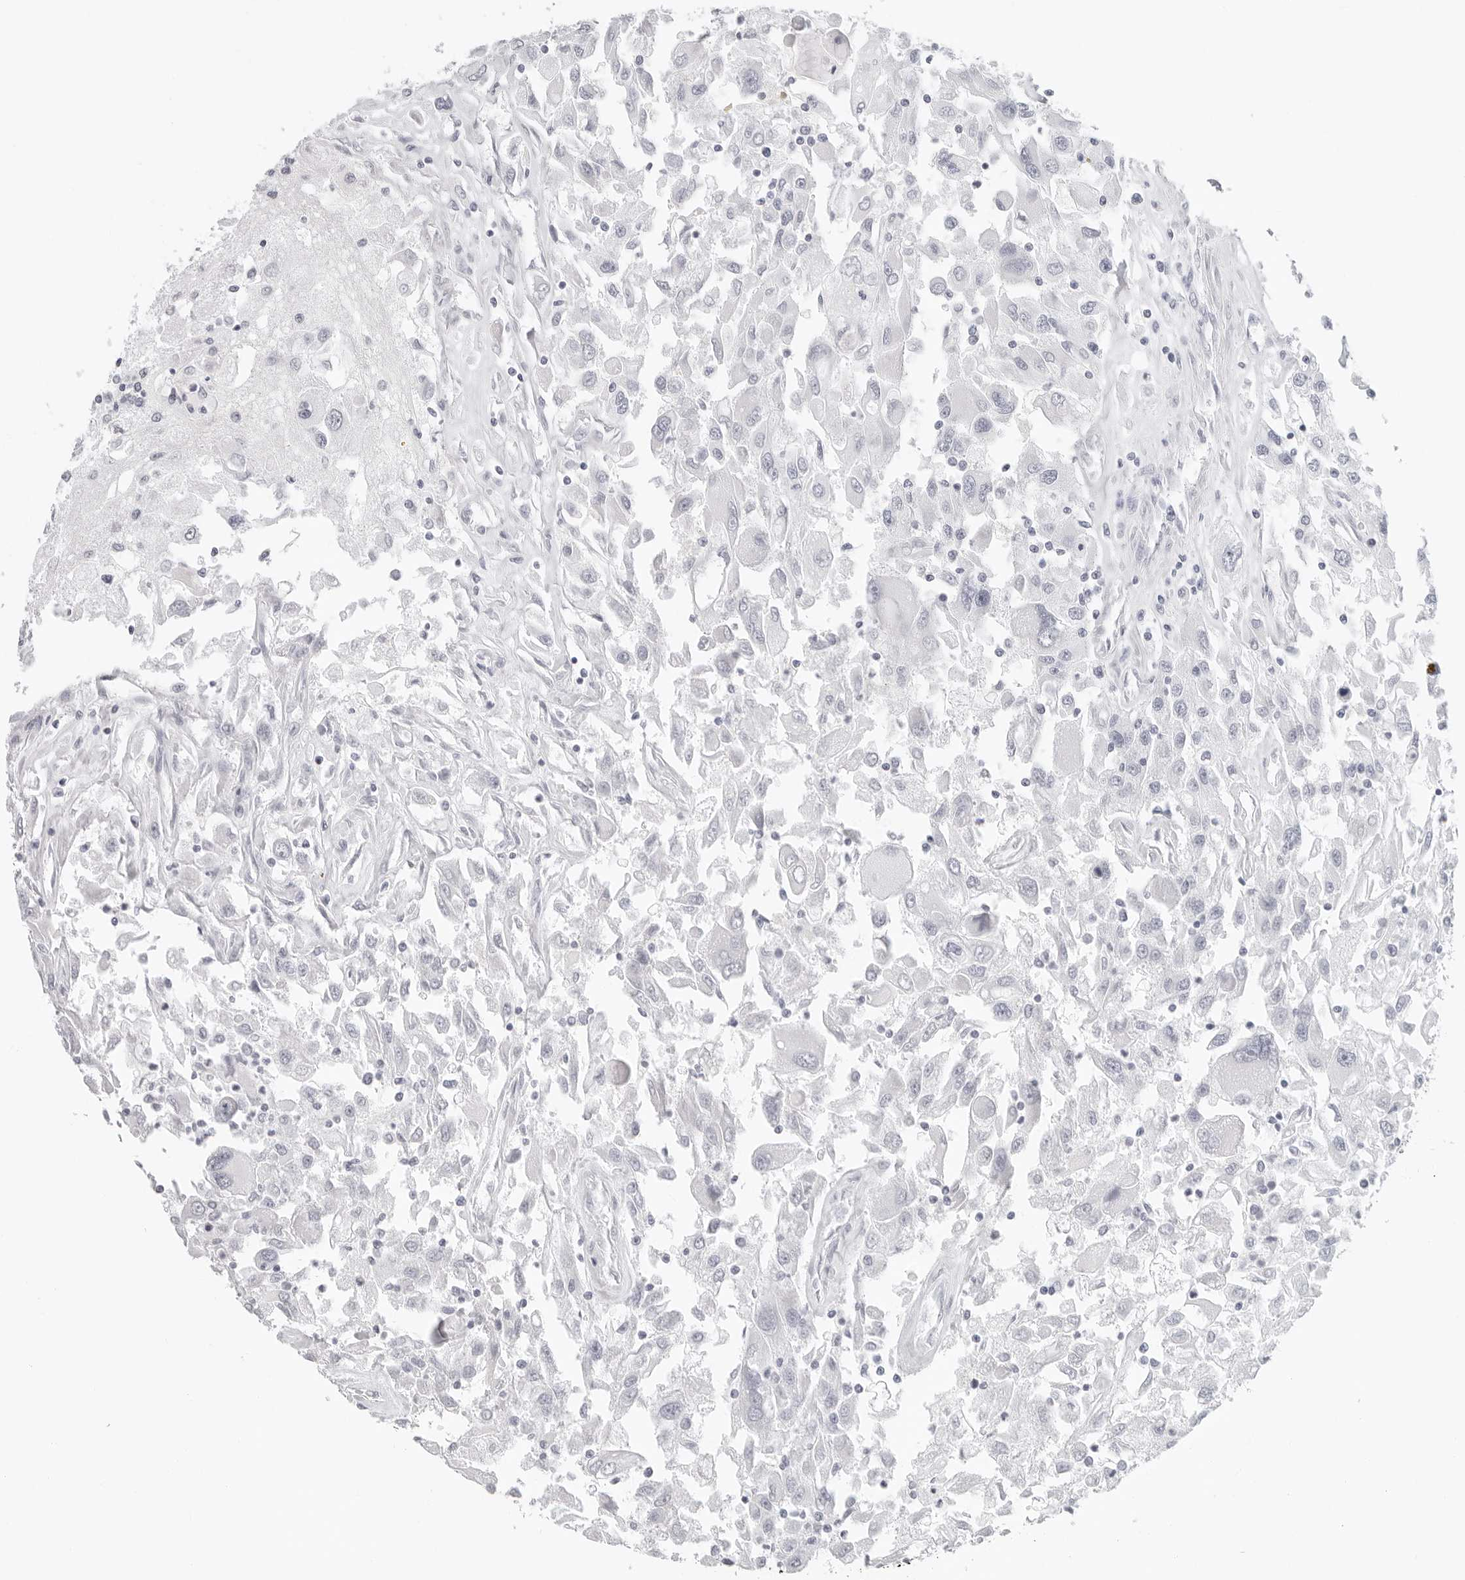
{"staining": {"intensity": "negative", "quantity": "none", "location": "none"}, "tissue": "renal cancer", "cell_type": "Tumor cells", "image_type": "cancer", "snomed": [{"axis": "morphology", "description": "Adenocarcinoma, NOS"}, {"axis": "topography", "description": "Kidney"}], "caption": "A high-resolution micrograph shows IHC staining of renal cancer (adenocarcinoma), which displays no significant positivity in tumor cells.", "gene": "AGMAT", "patient": {"sex": "female", "age": 52}}